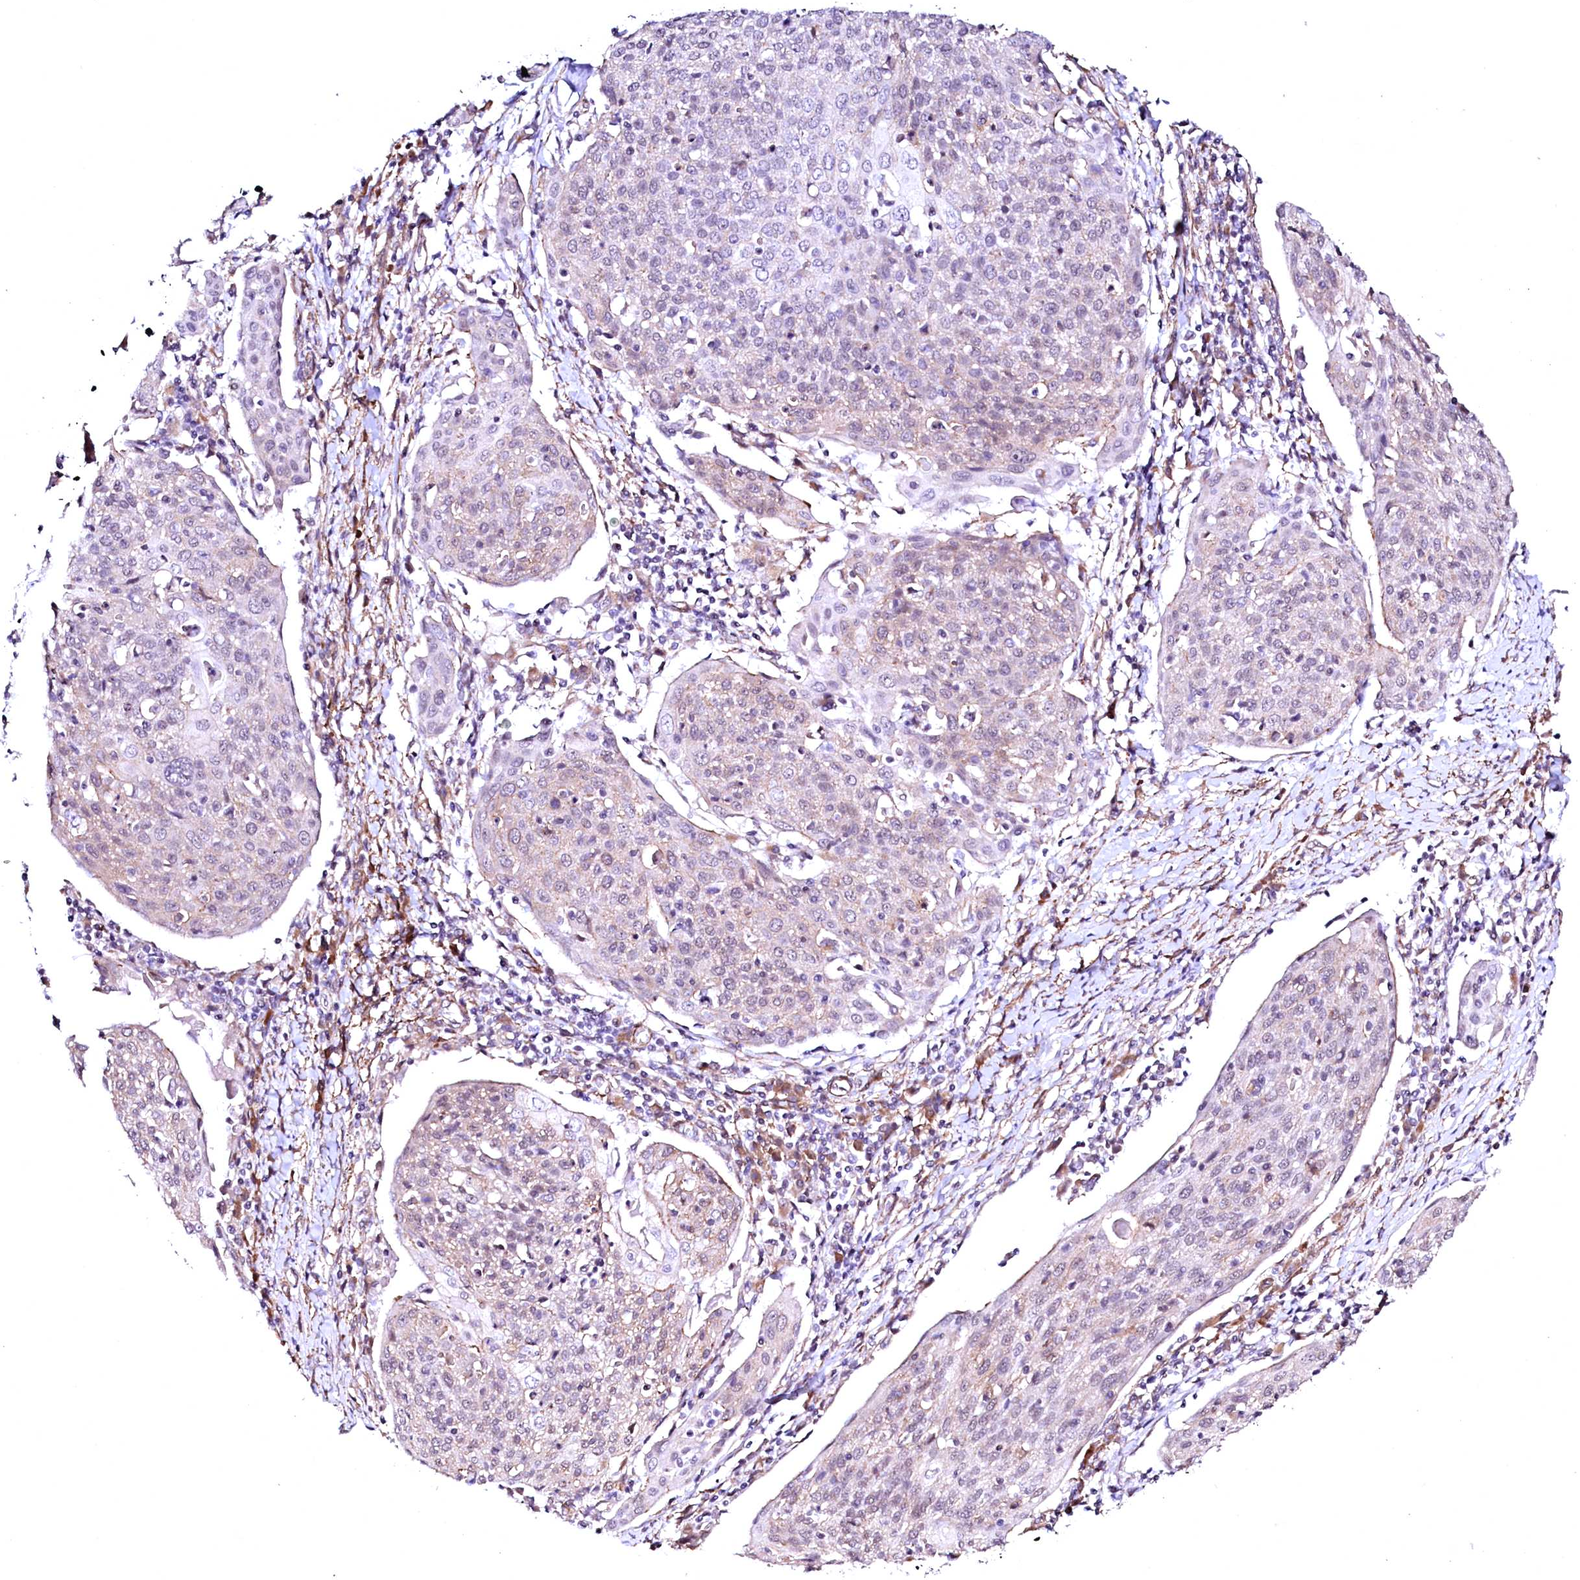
{"staining": {"intensity": "weak", "quantity": "<25%", "location": "nuclear"}, "tissue": "cervical cancer", "cell_type": "Tumor cells", "image_type": "cancer", "snomed": [{"axis": "morphology", "description": "Squamous cell carcinoma, NOS"}, {"axis": "topography", "description": "Cervix"}], "caption": "Squamous cell carcinoma (cervical) stained for a protein using IHC shows no positivity tumor cells.", "gene": "GPR176", "patient": {"sex": "female", "age": 67}}